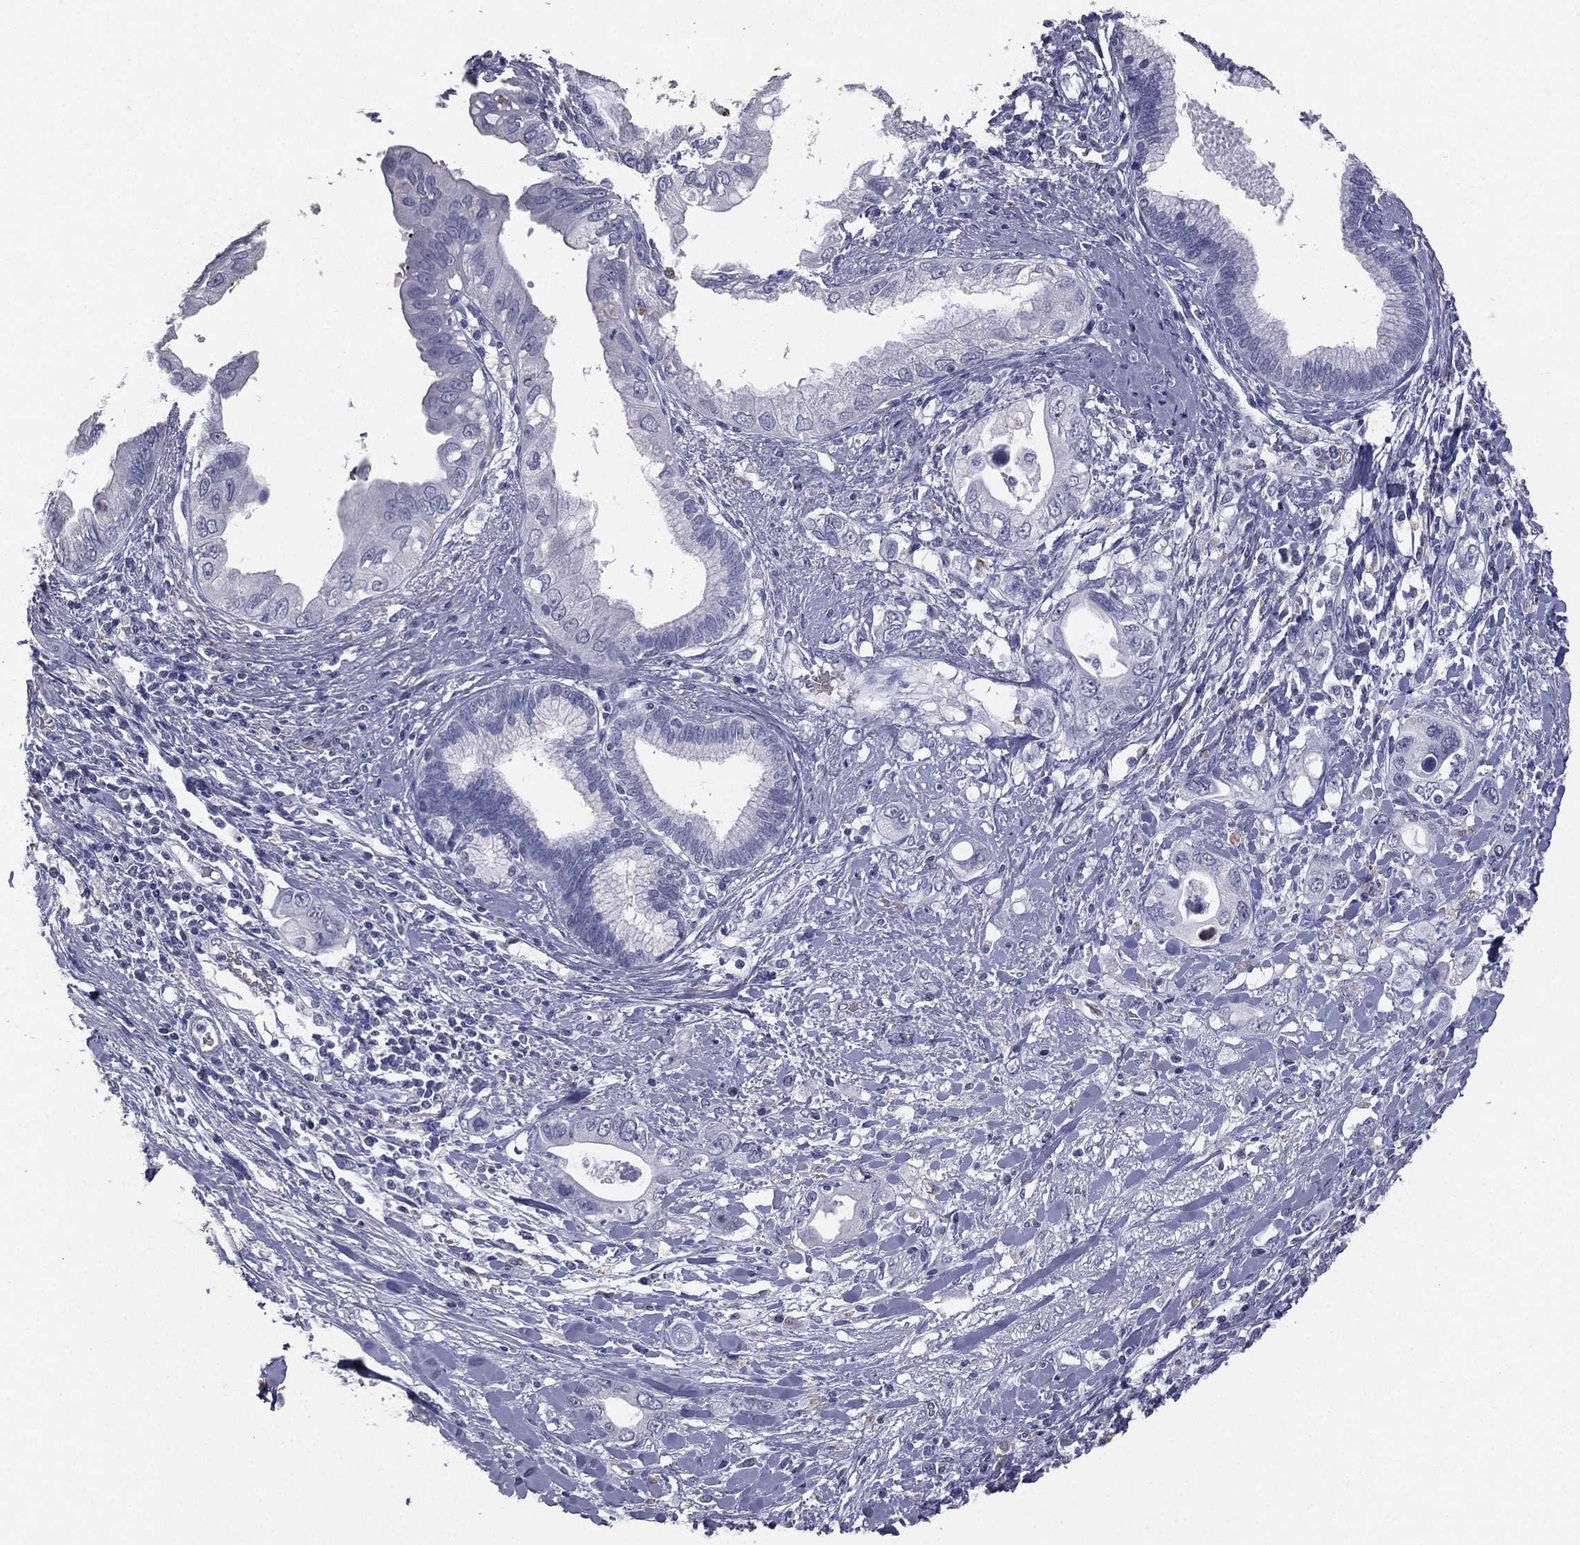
{"staining": {"intensity": "negative", "quantity": "none", "location": "none"}, "tissue": "pancreatic cancer", "cell_type": "Tumor cells", "image_type": "cancer", "snomed": [{"axis": "morphology", "description": "Adenocarcinoma, NOS"}, {"axis": "topography", "description": "Pancreas"}], "caption": "A histopathology image of human pancreatic cancer is negative for staining in tumor cells. Brightfield microscopy of immunohistochemistry stained with DAB (3,3'-diaminobenzidine) (brown) and hematoxylin (blue), captured at high magnification.", "gene": "ESX1", "patient": {"sex": "female", "age": 56}}